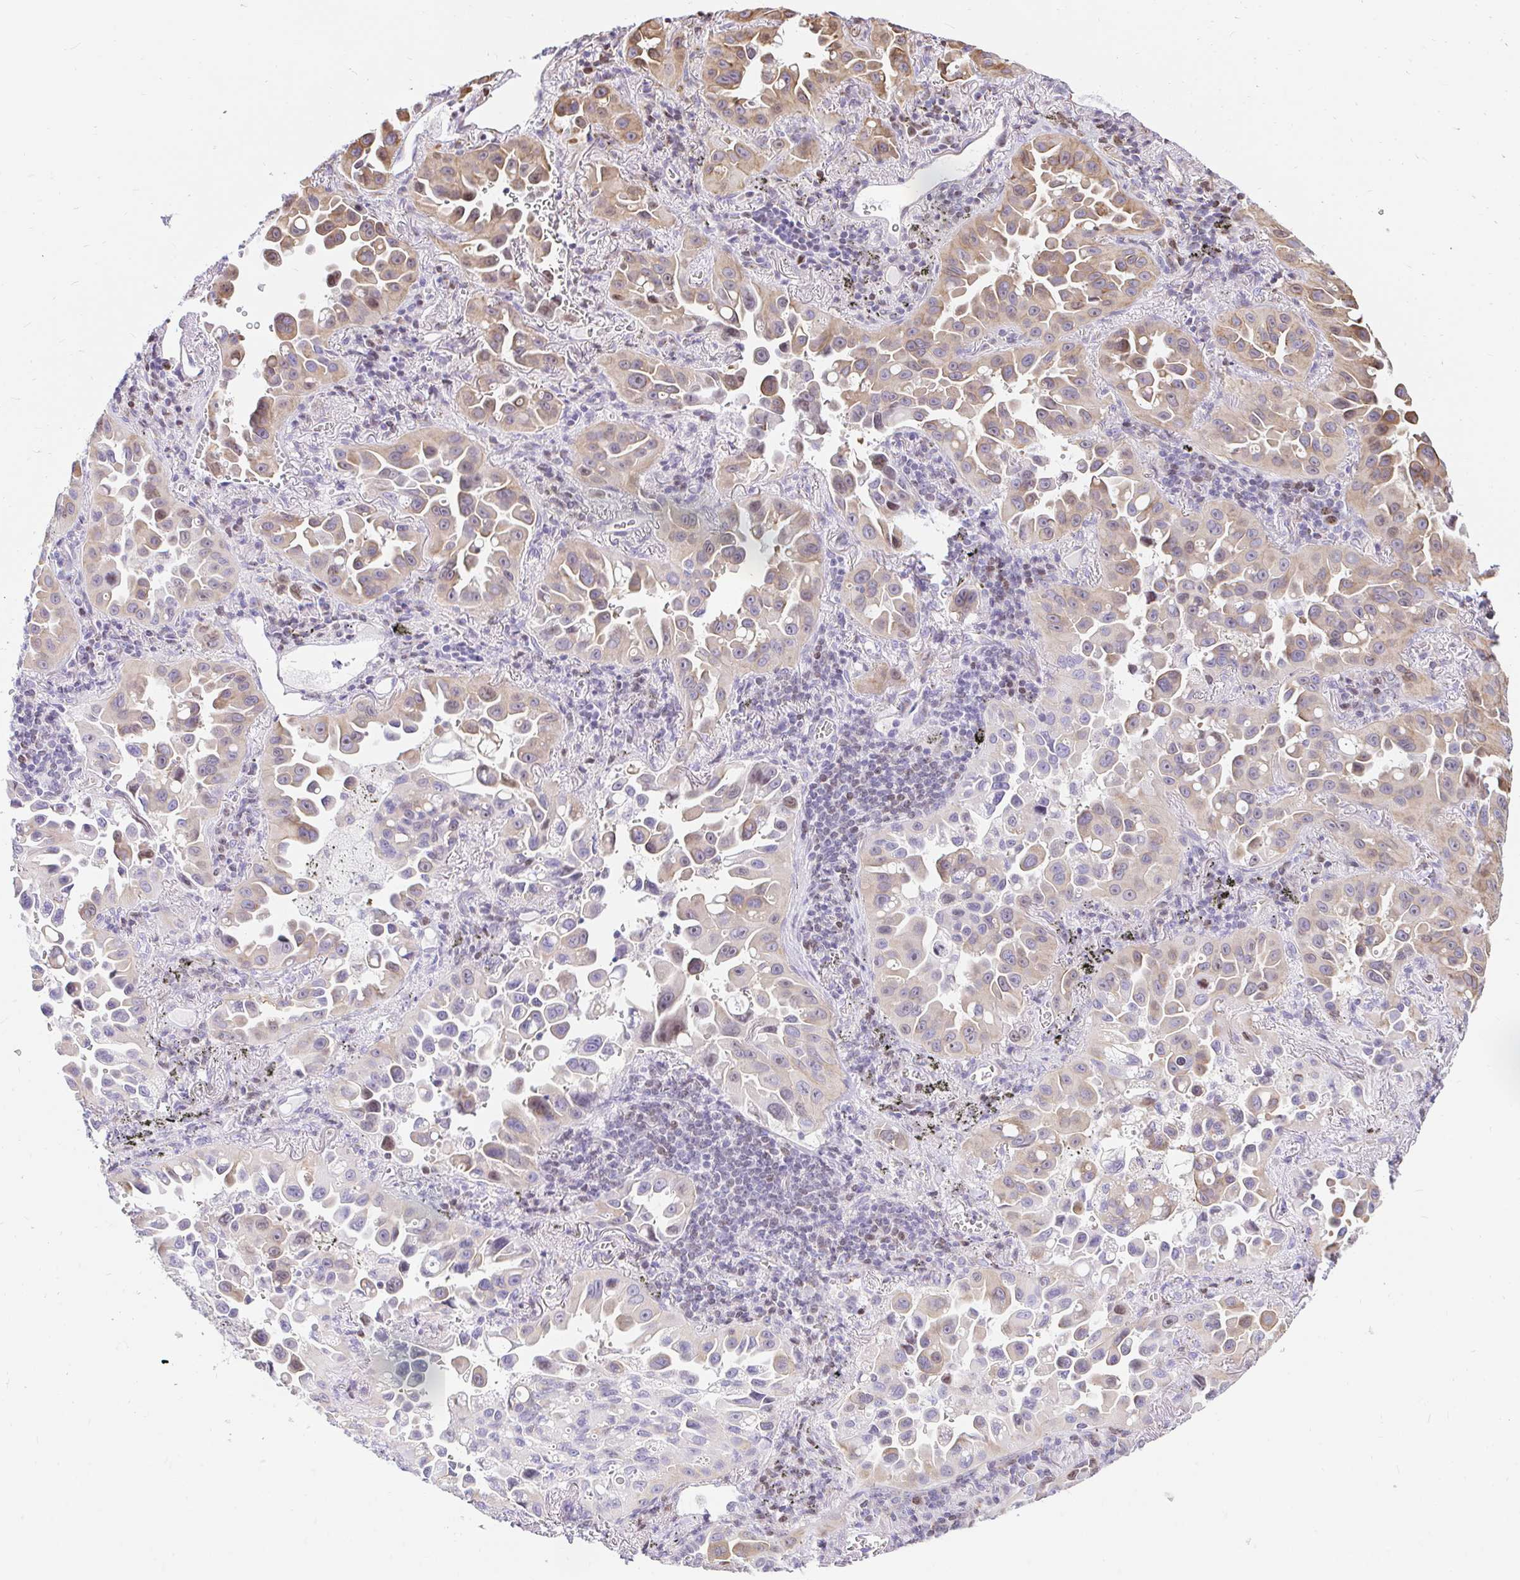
{"staining": {"intensity": "weak", "quantity": ">75%", "location": "cytoplasmic/membranous"}, "tissue": "lung cancer", "cell_type": "Tumor cells", "image_type": "cancer", "snomed": [{"axis": "morphology", "description": "Adenocarcinoma, NOS"}, {"axis": "topography", "description": "Lung"}], "caption": "This is an image of IHC staining of lung adenocarcinoma, which shows weak expression in the cytoplasmic/membranous of tumor cells.", "gene": "CAPSL", "patient": {"sex": "male", "age": 68}}